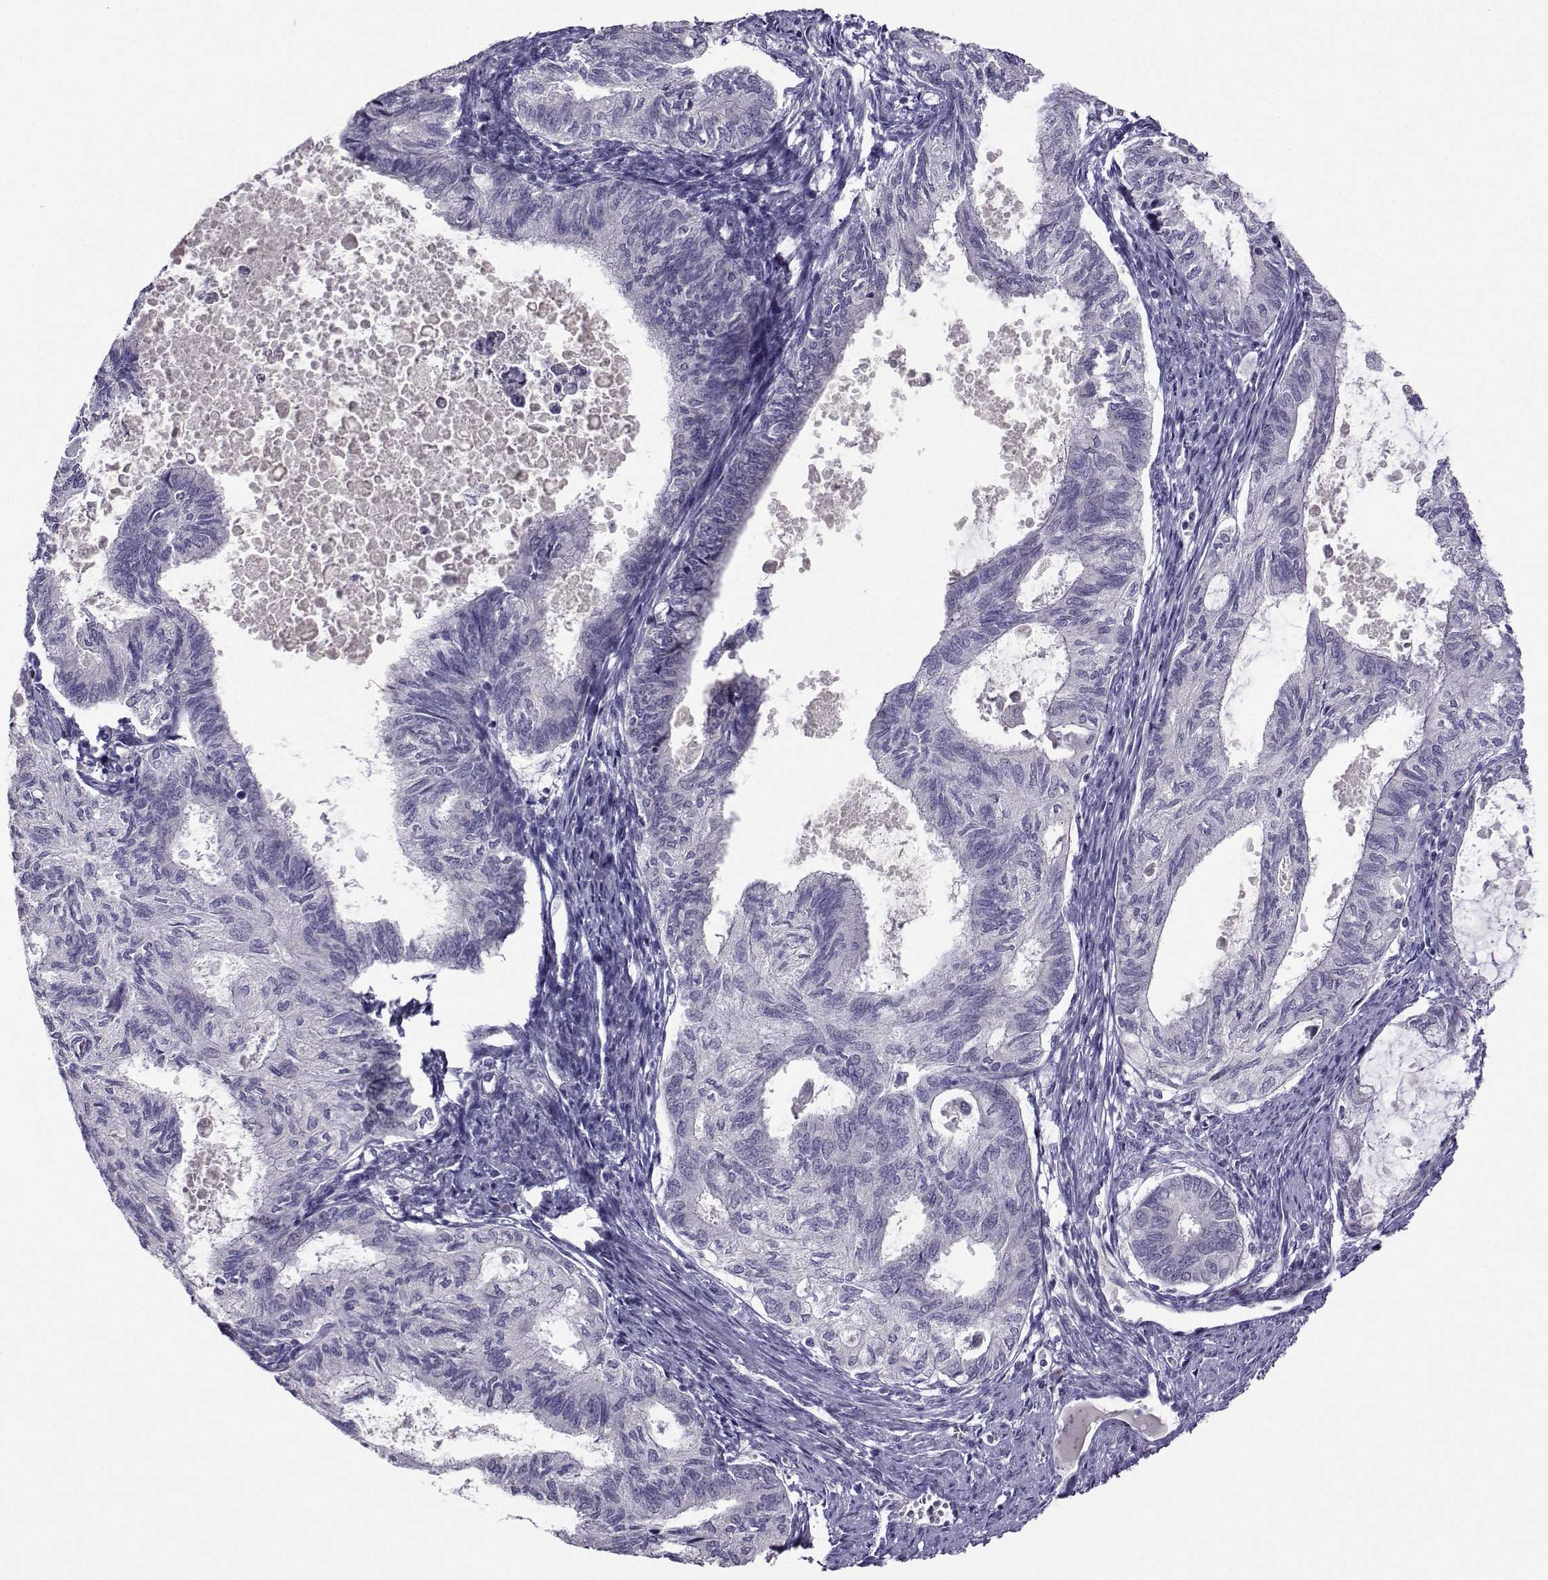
{"staining": {"intensity": "negative", "quantity": "none", "location": "none"}, "tissue": "endometrial cancer", "cell_type": "Tumor cells", "image_type": "cancer", "snomed": [{"axis": "morphology", "description": "Adenocarcinoma, NOS"}, {"axis": "topography", "description": "Endometrium"}], "caption": "Immunohistochemistry micrograph of human endometrial cancer stained for a protein (brown), which shows no positivity in tumor cells. Nuclei are stained in blue.", "gene": "DDX20", "patient": {"sex": "female", "age": 86}}